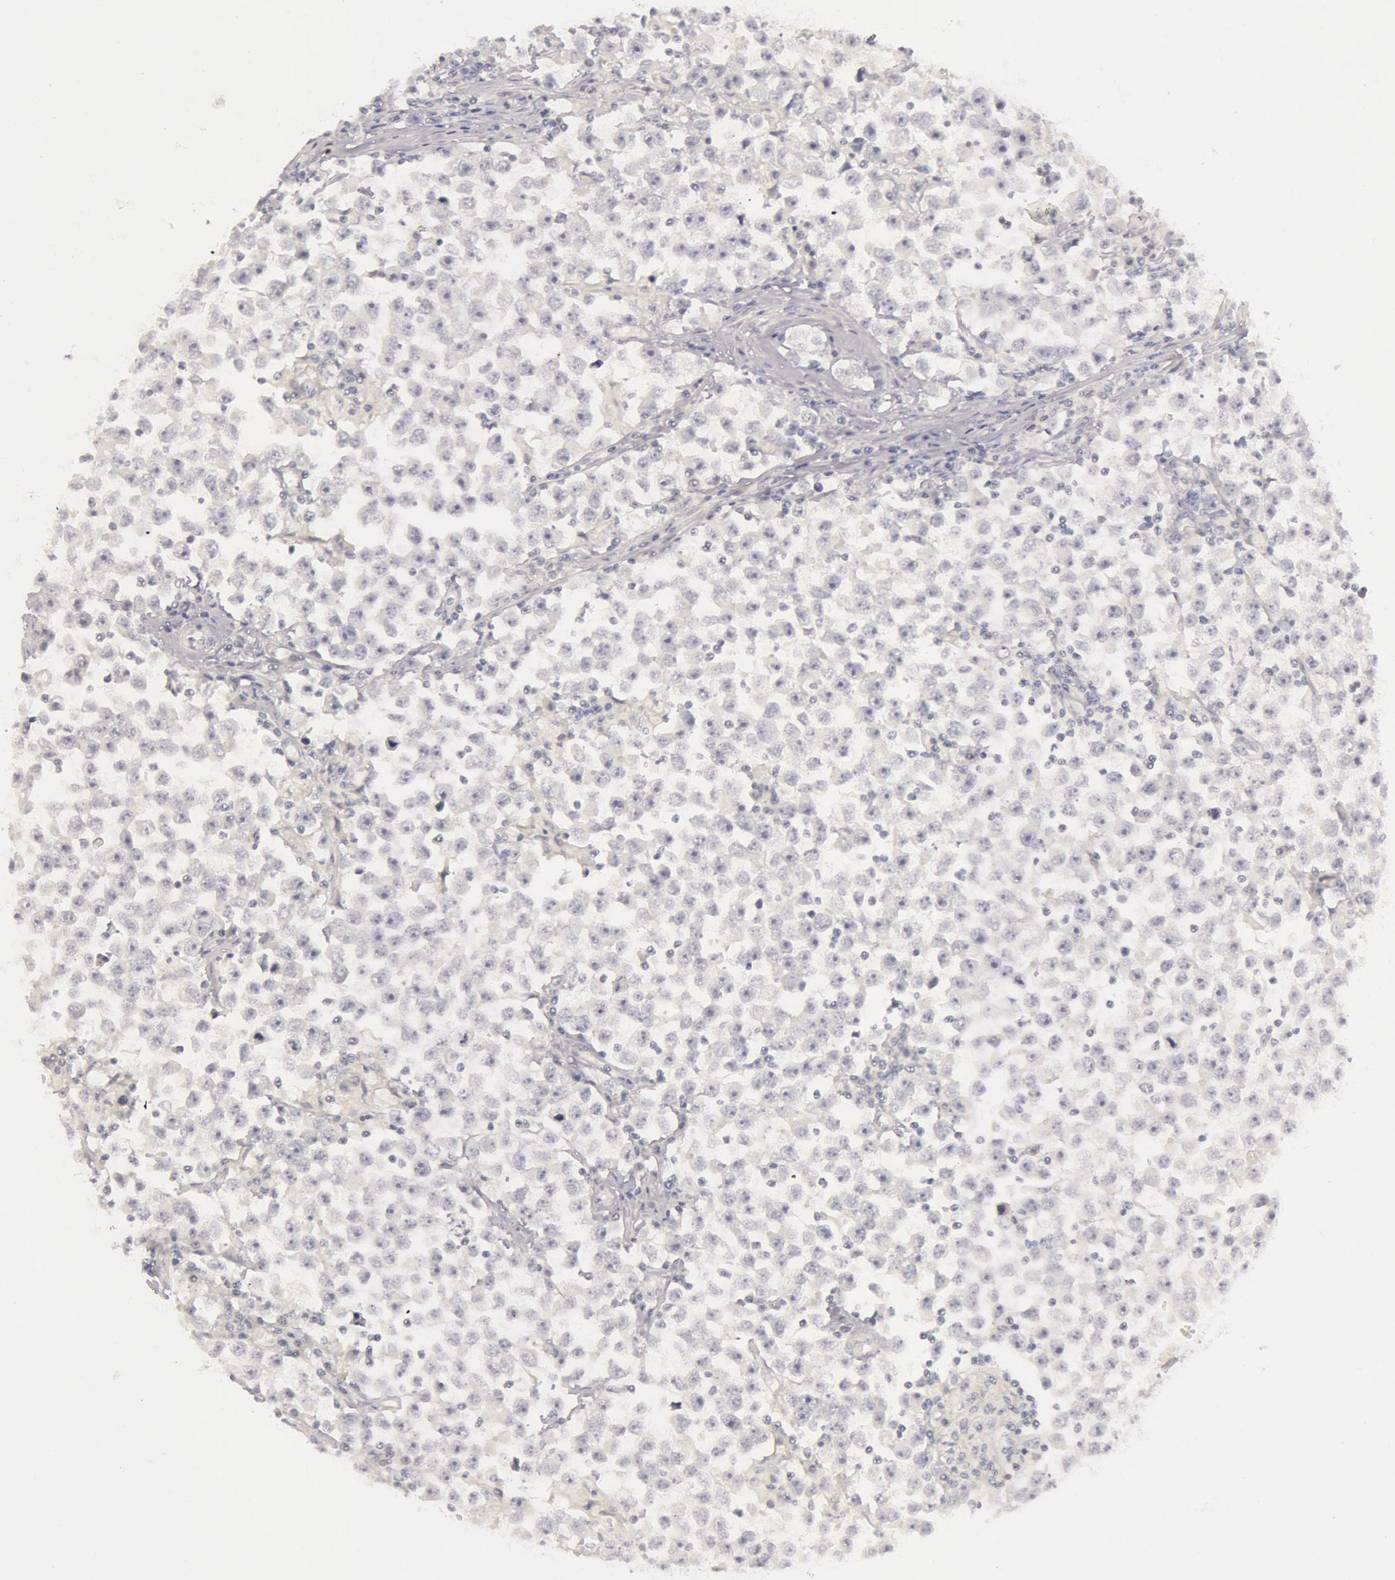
{"staining": {"intensity": "negative", "quantity": "none", "location": "none"}, "tissue": "testis cancer", "cell_type": "Tumor cells", "image_type": "cancer", "snomed": [{"axis": "morphology", "description": "Seminoma, NOS"}, {"axis": "topography", "description": "Testis"}], "caption": "There is no significant expression in tumor cells of testis cancer.", "gene": "RBMY1F", "patient": {"sex": "male", "age": 33}}